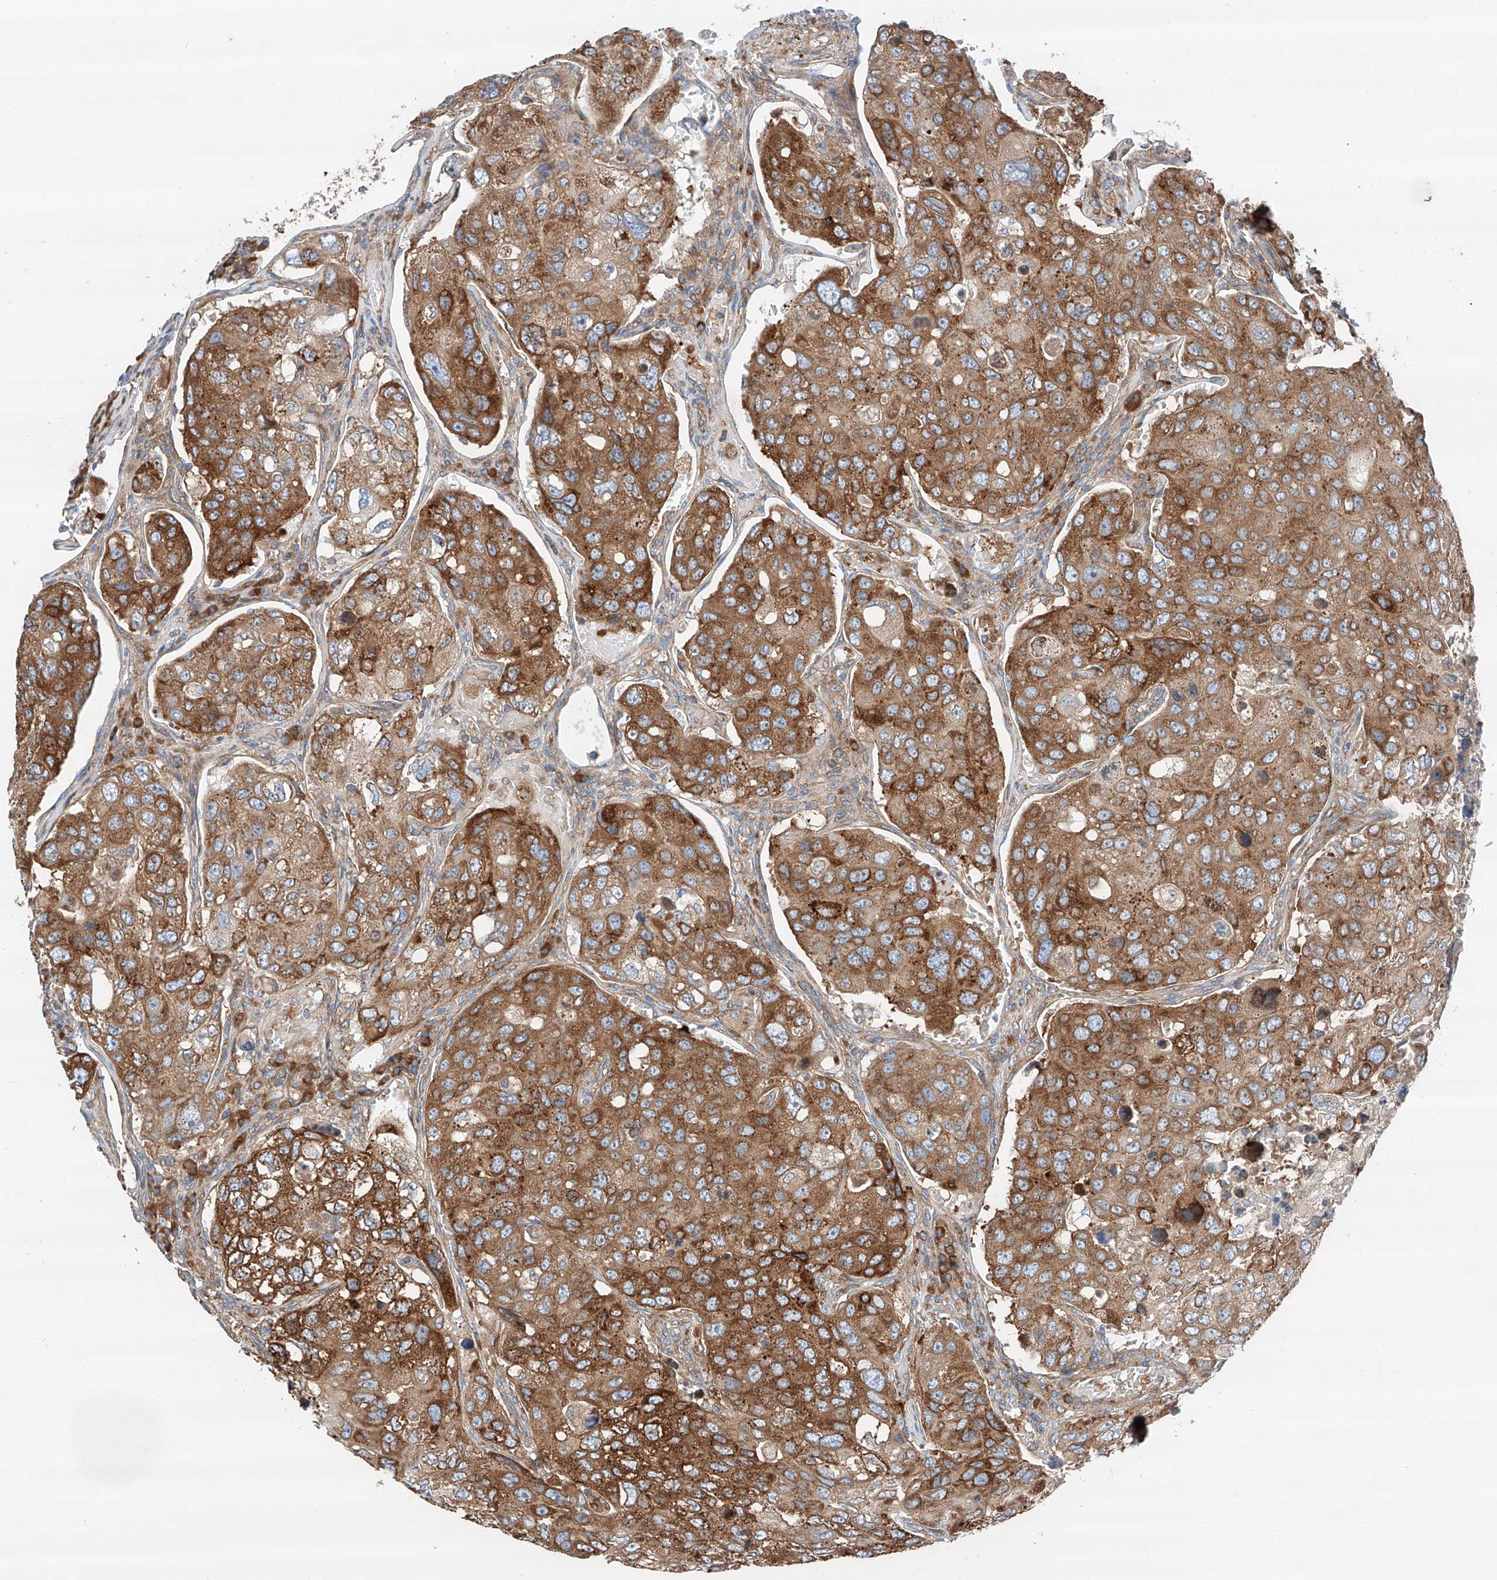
{"staining": {"intensity": "moderate", "quantity": ">75%", "location": "cytoplasmic/membranous"}, "tissue": "urothelial cancer", "cell_type": "Tumor cells", "image_type": "cancer", "snomed": [{"axis": "morphology", "description": "Urothelial carcinoma, High grade"}, {"axis": "topography", "description": "Lymph node"}, {"axis": "topography", "description": "Urinary bladder"}], "caption": "About >75% of tumor cells in urothelial cancer display moderate cytoplasmic/membranous protein staining as visualized by brown immunohistochemical staining.", "gene": "ZC3H15", "patient": {"sex": "male", "age": 51}}